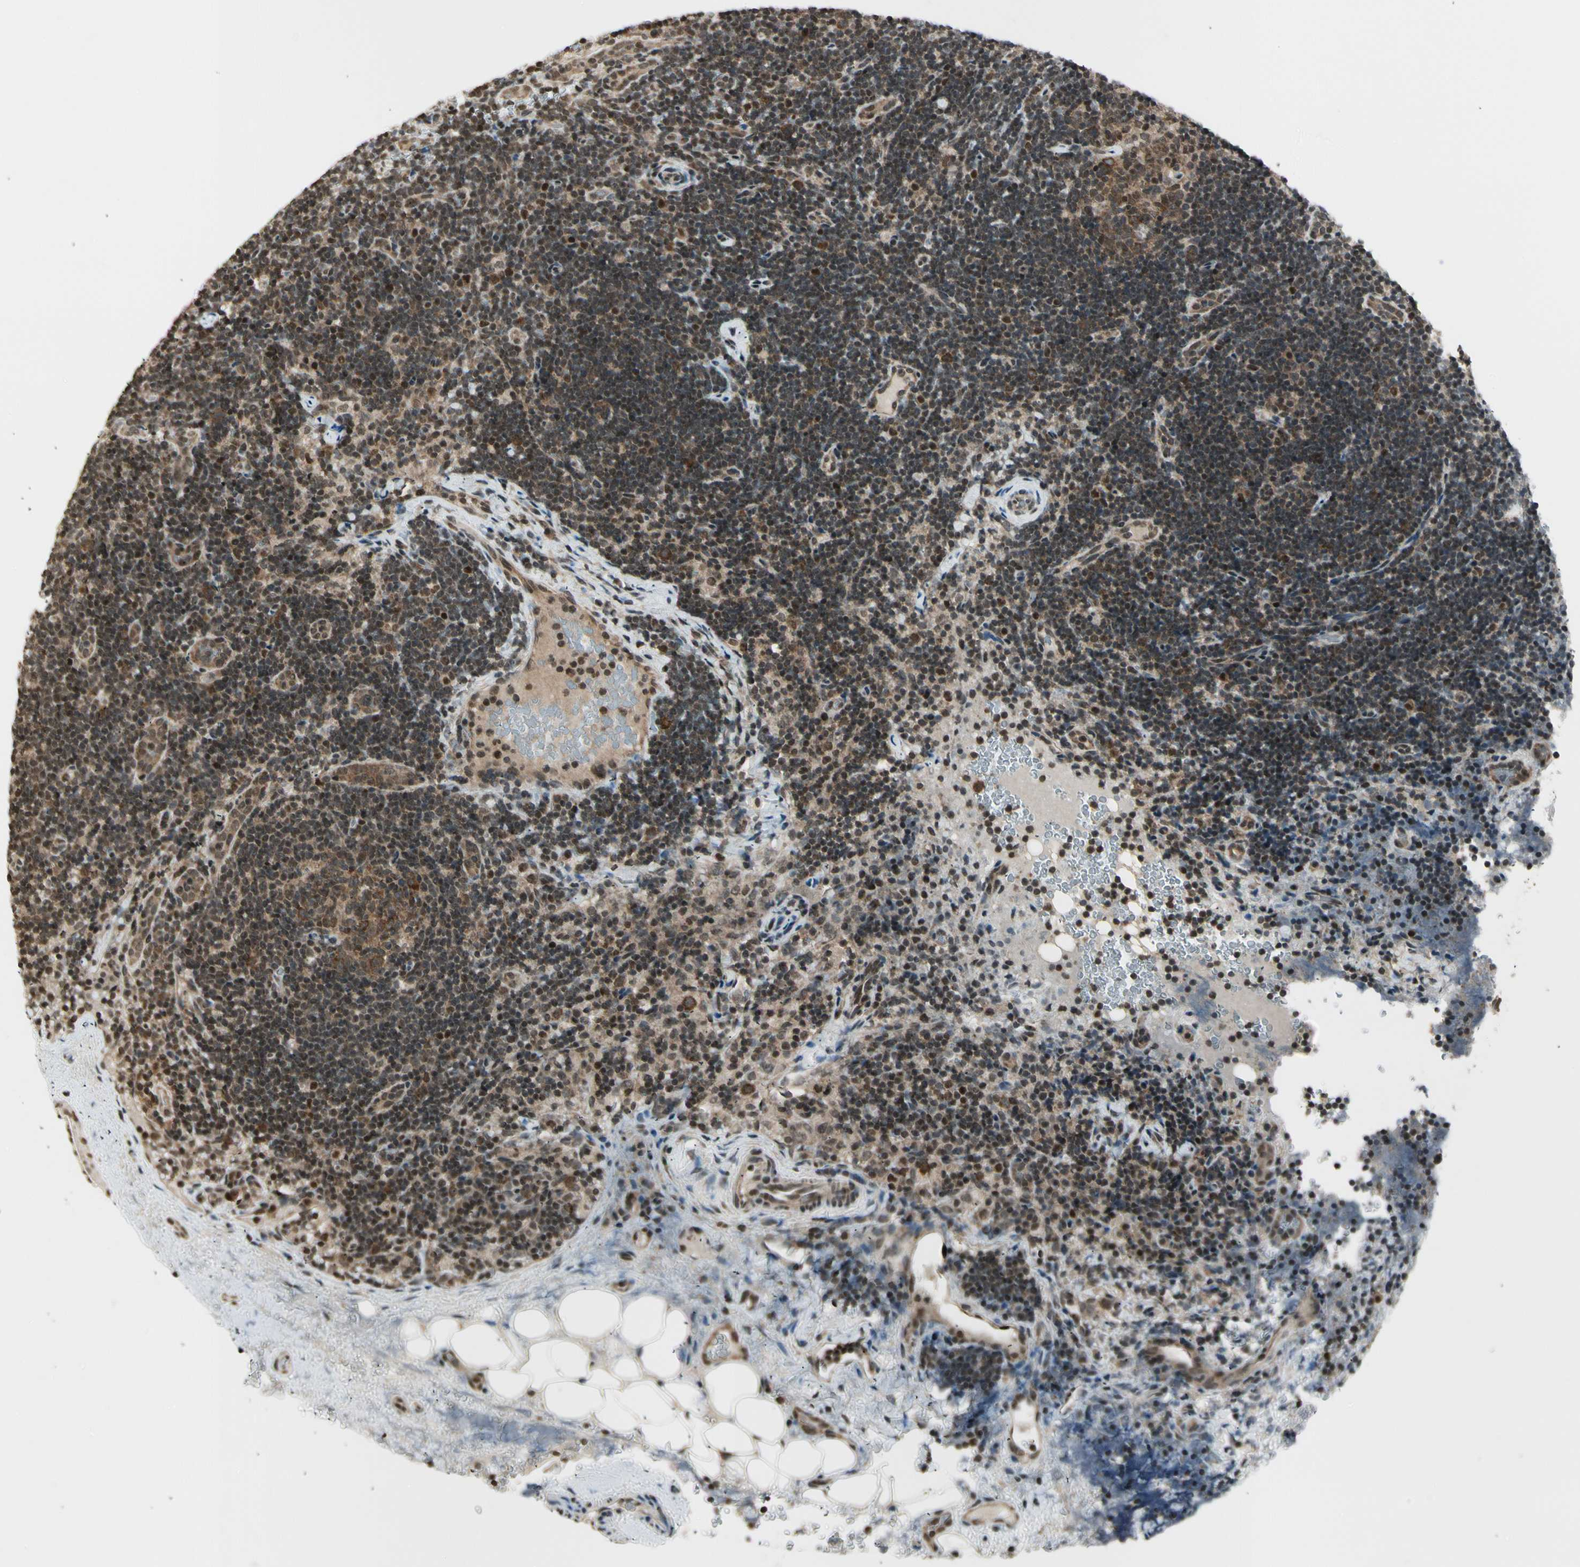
{"staining": {"intensity": "moderate", "quantity": "25%-75%", "location": "cytoplasmic/membranous,nuclear"}, "tissue": "lymph node", "cell_type": "Germinal center cells", "image_type": "normal", "snomed": [{"axis": "morphology", "description": "Normal tissue, NOS"}, {"axis": "topography", "description": "Lymph node"}], "caption": "Immunohistochemical staining of benign lymph node displays medium levels of moderate cytoplasmic/membranous,nuclear expression in about 25%-75% of germinal center cells. (DAB IHC with brightfield microscopy, high magnification).", "gene": "SMN2", "patient": {"sex": "female", "age": 14}}